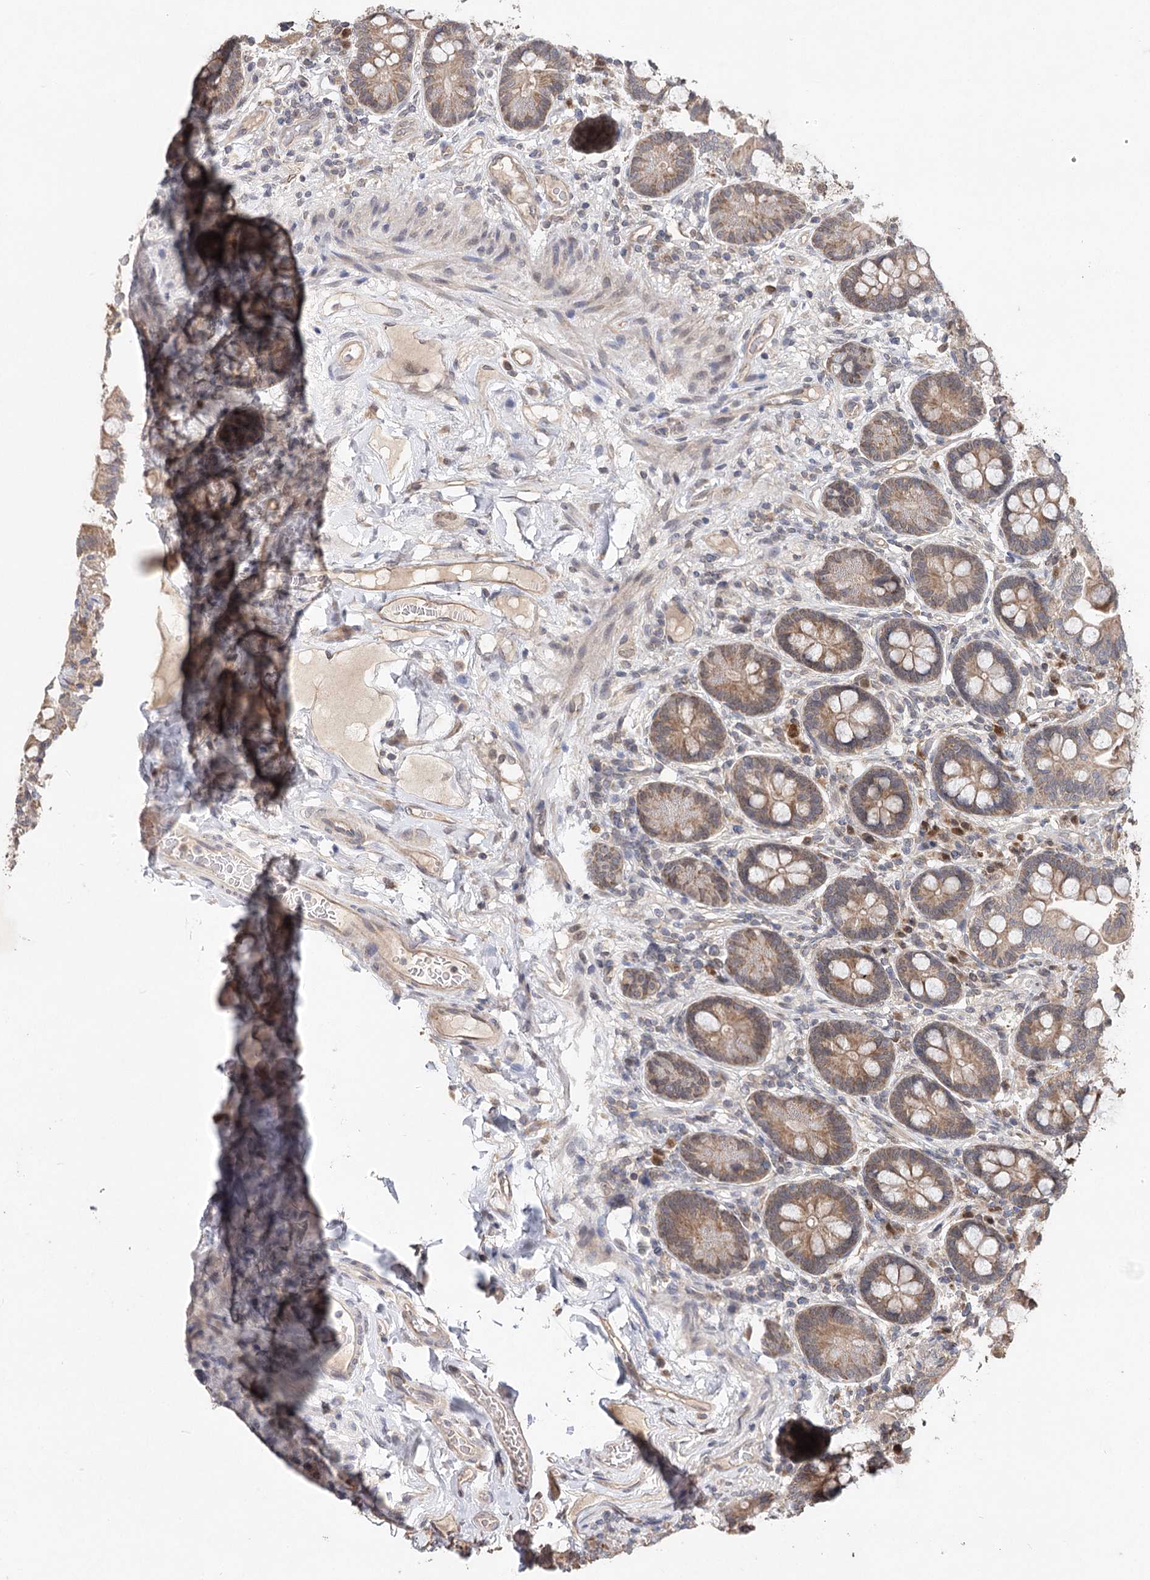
{"staining": {"intensity": "moderate", "quantity": ">75%", "location": "cytoplasmic/membranous"}, "tissue": "small intestine", "cell_type": "Glandular cells", "image_type": "normal", "snomed": [{"axis": "morphology", "description": "Normal tissue, NOS"}, {"axis": "topography", "description": "Small intestine"}], "caption": "The image displays immunohistochemical staining of normal small intestine. There is moderate cytoplasmic/membranous staining is seen in about >75% of glandular cells. (brown staining indicates protein expression, while blue staining denotes nuclei).", "gene": "NOPCHAP1", "patient": {"sex": "female", "age": 64}}